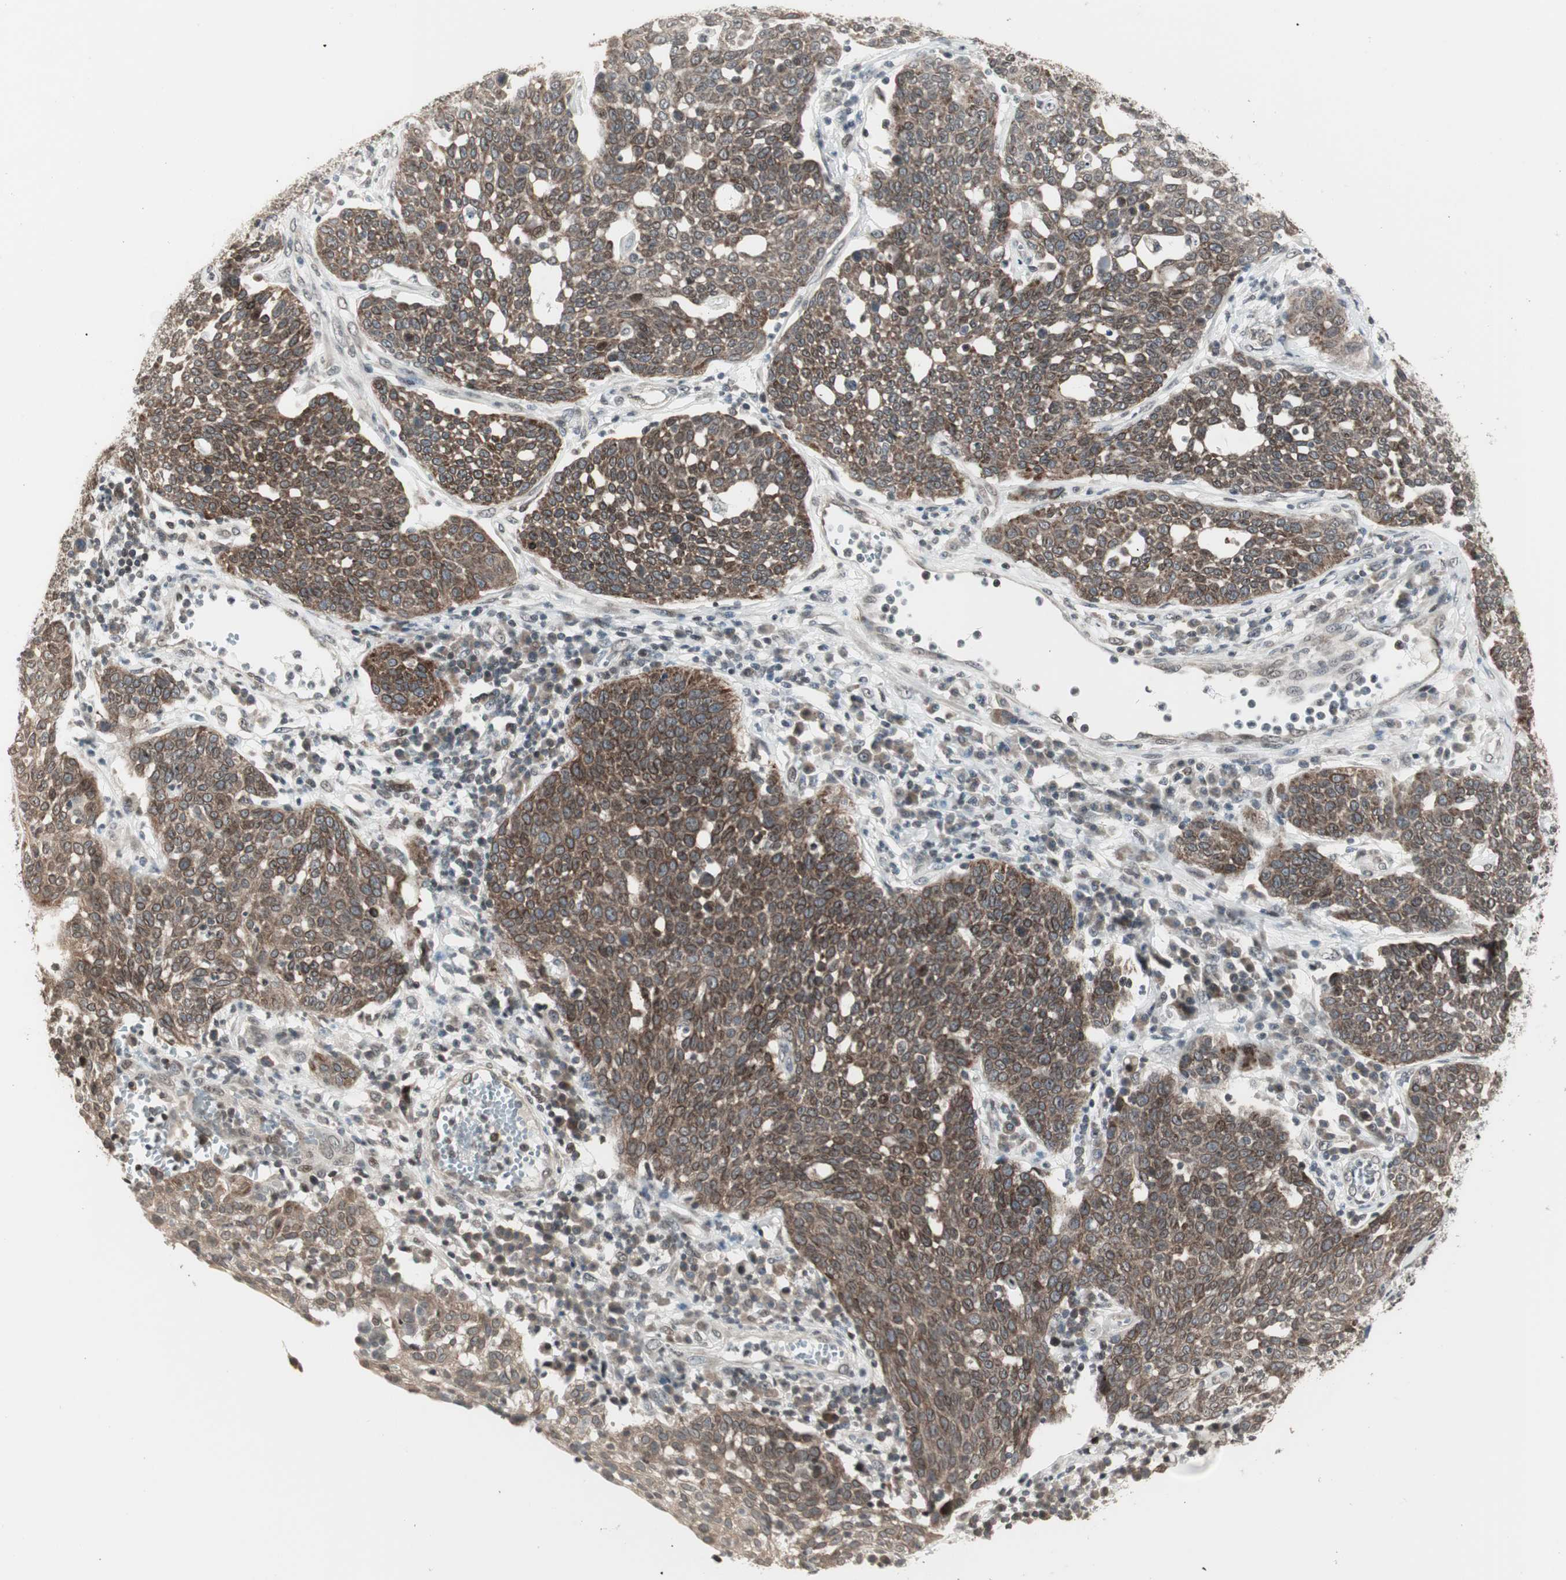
{"staining": {"intensity": "moderate", "quantity": ">75%", "location": "cytoplasmic/membranous"}, "tissue": "cervical cancer", "cell_type": "Tumor cells", "image_type": "cancer", "snomed": [{"axis": "morphology", "description": "Squamous cell carcinoma, NOS"}, {"axis": "topography", "description": "Cervix"}], "caption": "DAB immunohistochemical staining of squamous cell carcinoma (cervical) shows moderate cytoplasmic/membranous protein expression in about >75% of tumor cells.", "gene": "CBLC", "patient": {"sex": "female", "age": 34}}